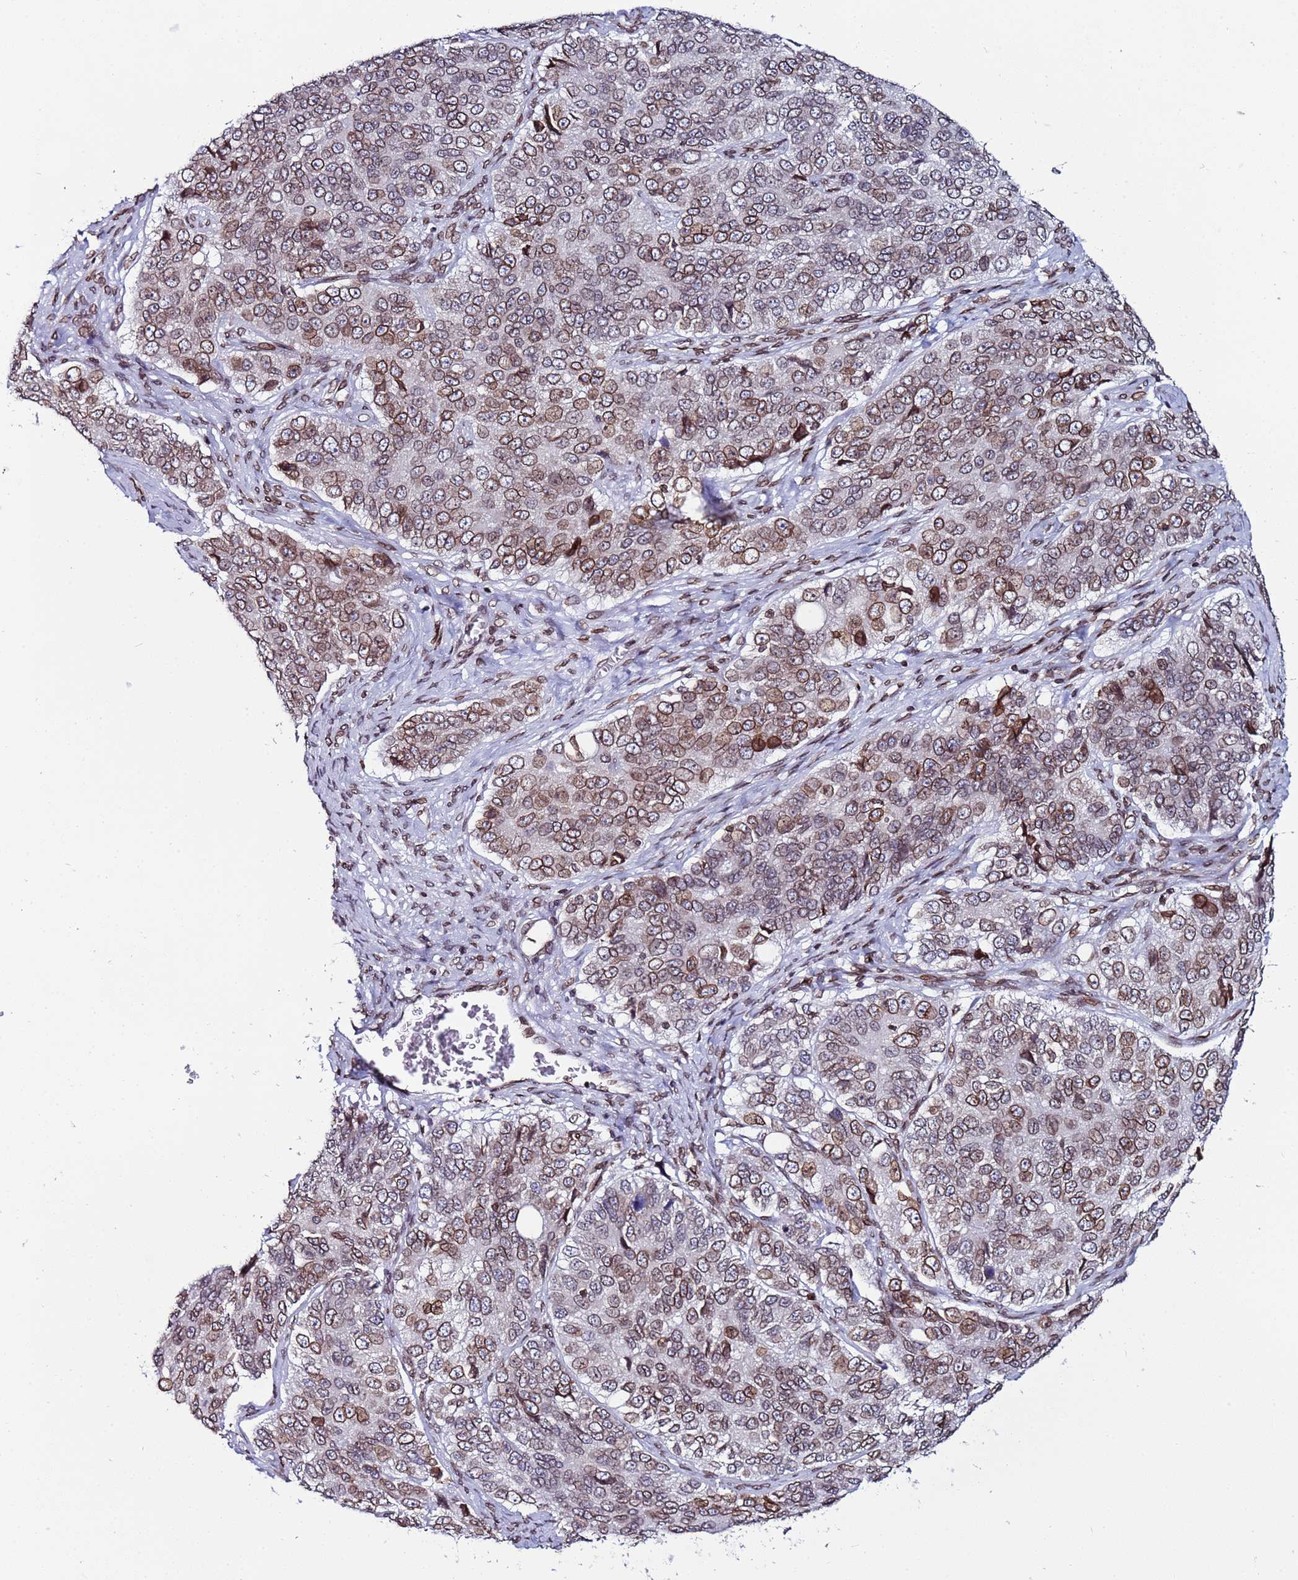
{"staining": {"intensity": "moderate", "quantity": ">75%", "location": "cytoplasmic/membranous,nuclear"}, "tissue": "ovarian cancer", "cell_type": "Tumor cells", "image_type": "cancer", "snomed": [{"axis": "morphology", "description": "Carcinoma, endometroid"}, {"axis": "topography", "description": "Ovary"}], "caption": "Protein expression analysis of ovarian cancer (endometroid carcinoma) demonstrates moderate cytoplasmic/membranous and nuclear positivity in approximately >75% of tumor cells.", "gene": "TOR1AIP1", "patient": {"sex": "female", "age": 51}}